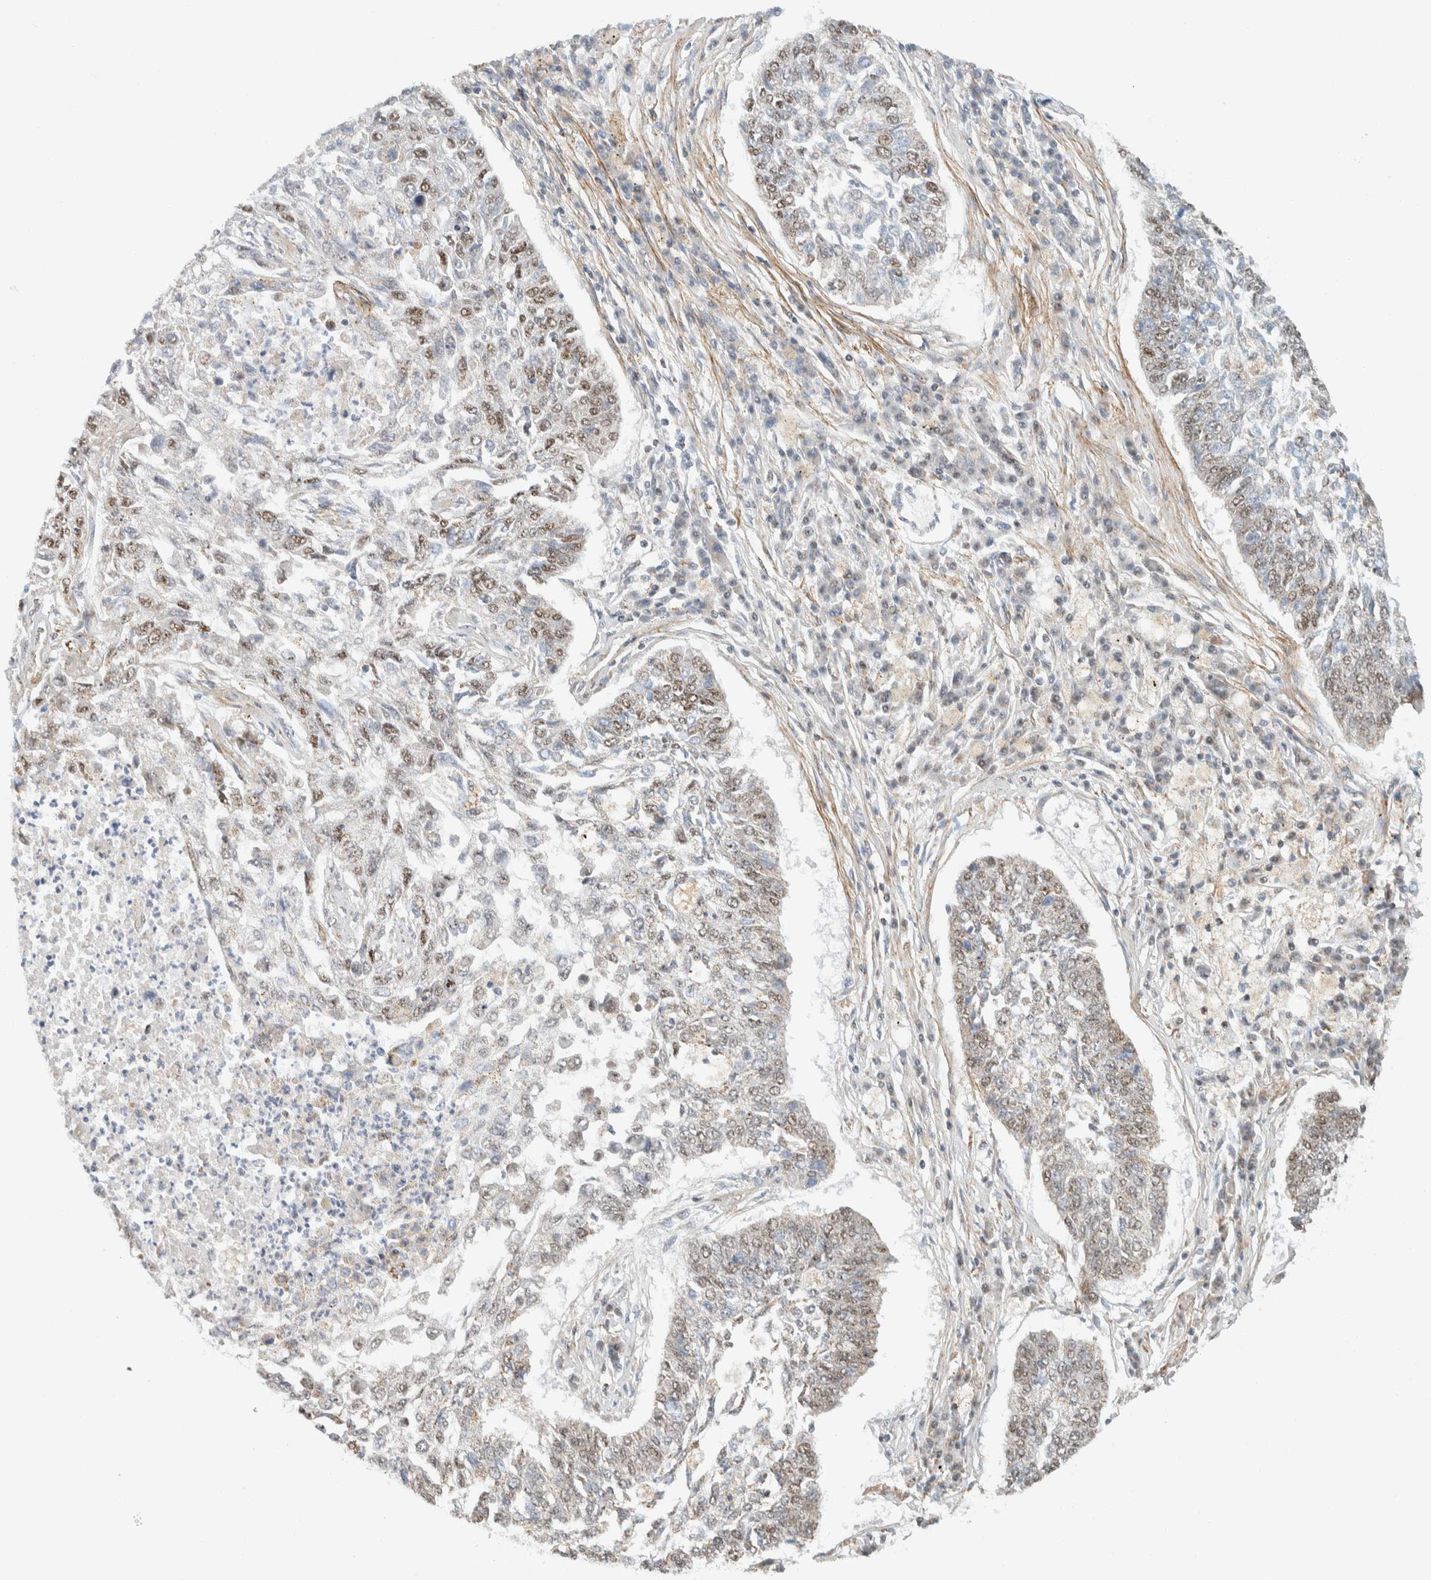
{"staining": {"intensity": "moderate", "quantity": "<25%", "location": "cytoplasmic/membranous,nuclear"}, "tissue": "lung cancer", "cell_type": "Tumor cells", "image_type": "cancer", "snomed": [{"axis": "morphology", "description": "Normal tissue, NOS"}, {"axis": "morphology", "description": "Squamous cell carcinoma, NOS"}, {"axis": "topography", "description": "Cartilage tissue"}, {"axis": "topography", "description": "Bronchus"}, {"axis": "topography", "description": "Lung"}], "caption": "Lung squamous cell carcinoma stained with a brown dye demonstrates moderate cytoplasmic/membranous and nuclear positive staining in approximately <25% of tumor cells.", "gene": "TSPAN32", "patient": {"sex": "female", "age": 49}}